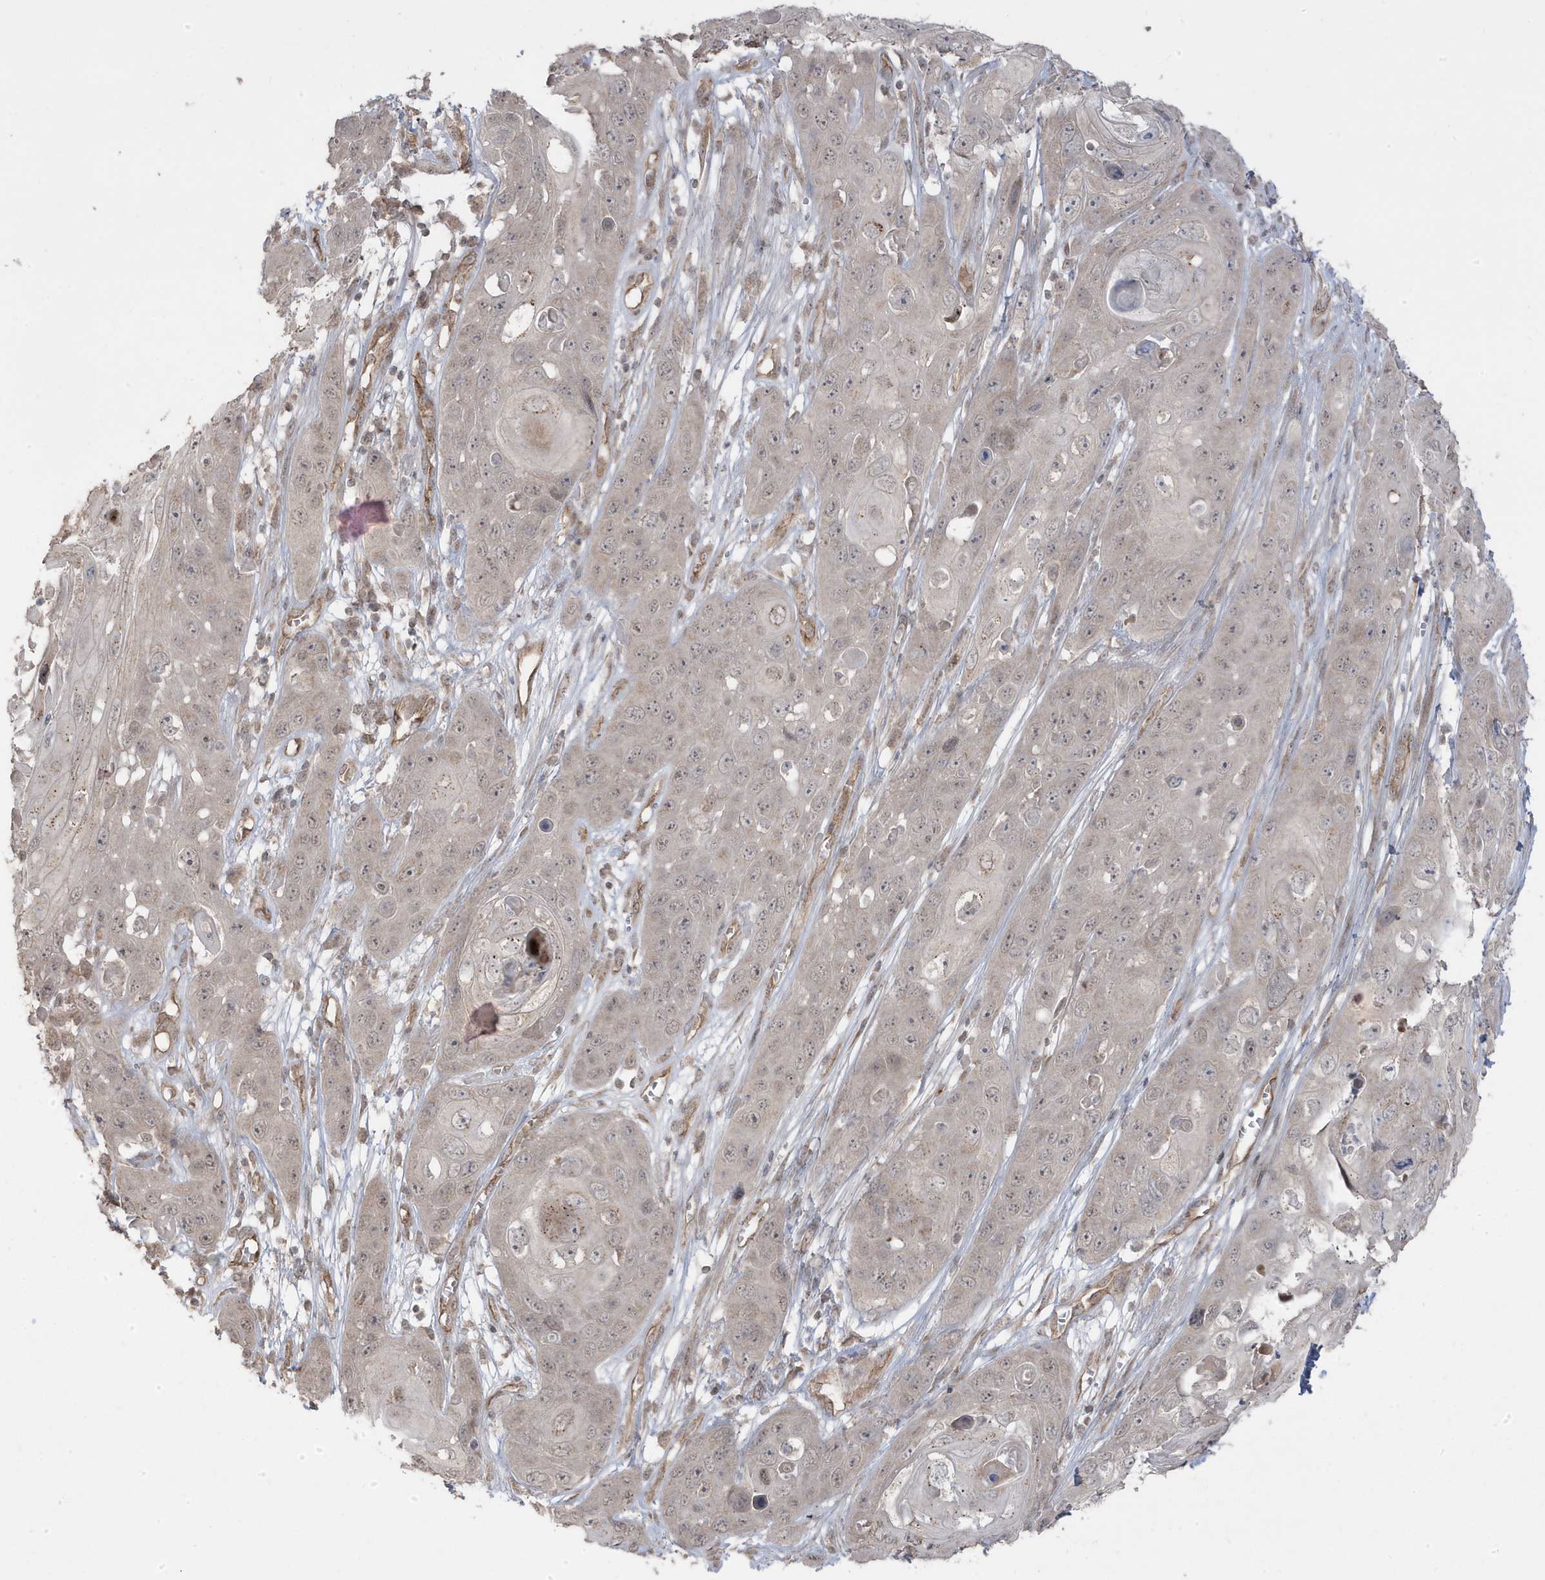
{"staining": {"intensity": "negative", "quantity": "none", "location": "none"}, "tissue": "skin cancer", "cell_type": "Tumor cells", "image_type": "cancer", "snomed": [{"axis": "morphology", "description": "Squamous cell carcinoma, NOS"}, {"axis": "topography", "description": "Skin"}], "caption": "Squamous cell carcinoma (skin) was stained to show a protein in brown. There is no significant staining in tumor cells.", "gene": "DNAJC12", "patient": {"sex": "male", "age": 55}}